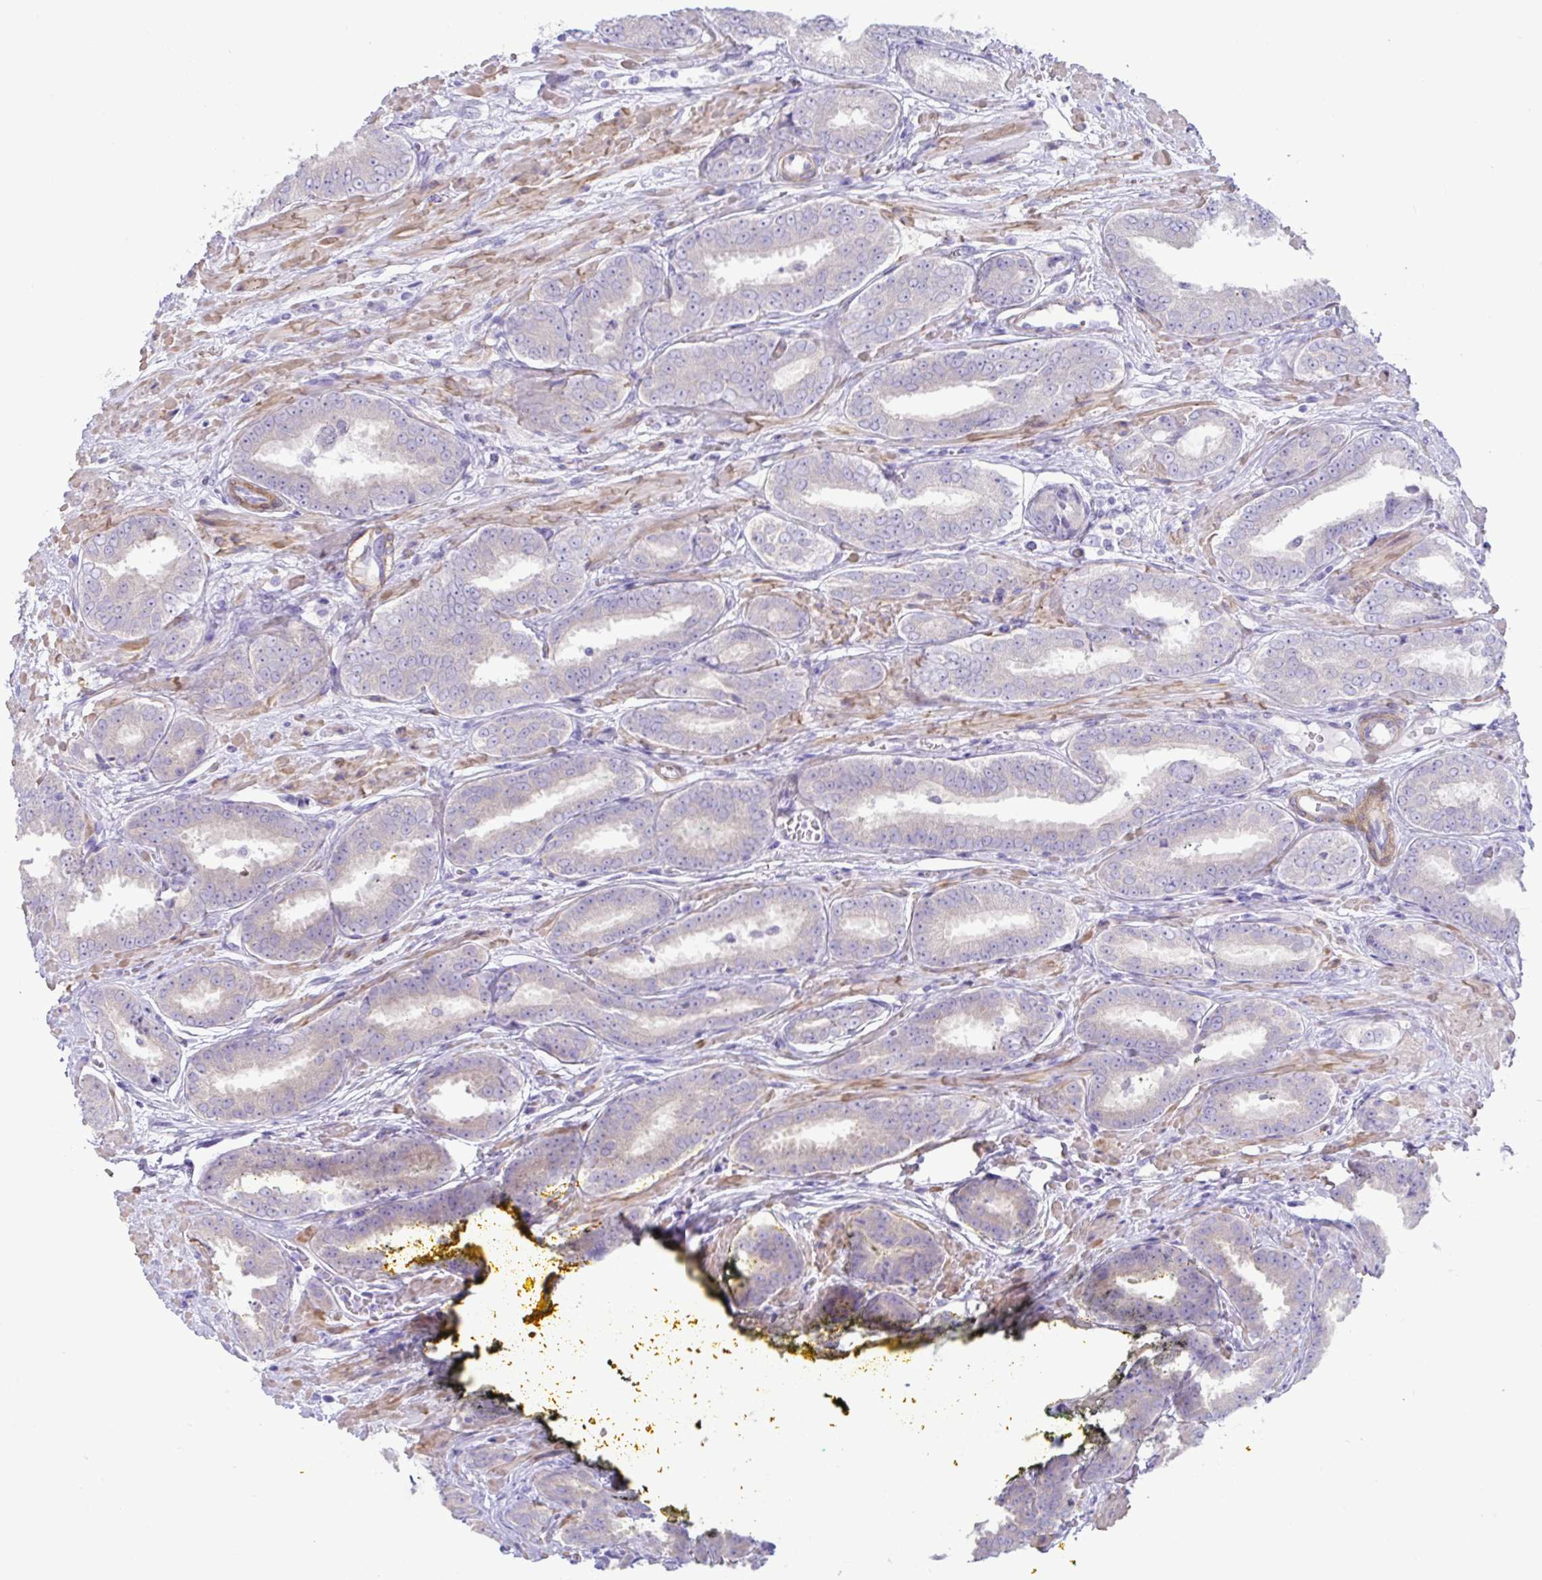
{"staining": {"intensity": "negative", "quantity": "none", "location": "none"}, "tissue": "prostate cancer", "cell_type": "Tumor cells", "image_type": "cancer", "snomed": [{"axis": "morphology", "description": "Adenocarcinoma, High grade"}, {"axis": "topography", "description": "Prostate"}], "caption": "An image of prostate cancer stained for a protein reveals no brown staining in tumor cells.", "gene": "MED11", "patient": {"sex": "male", "age": 72}}